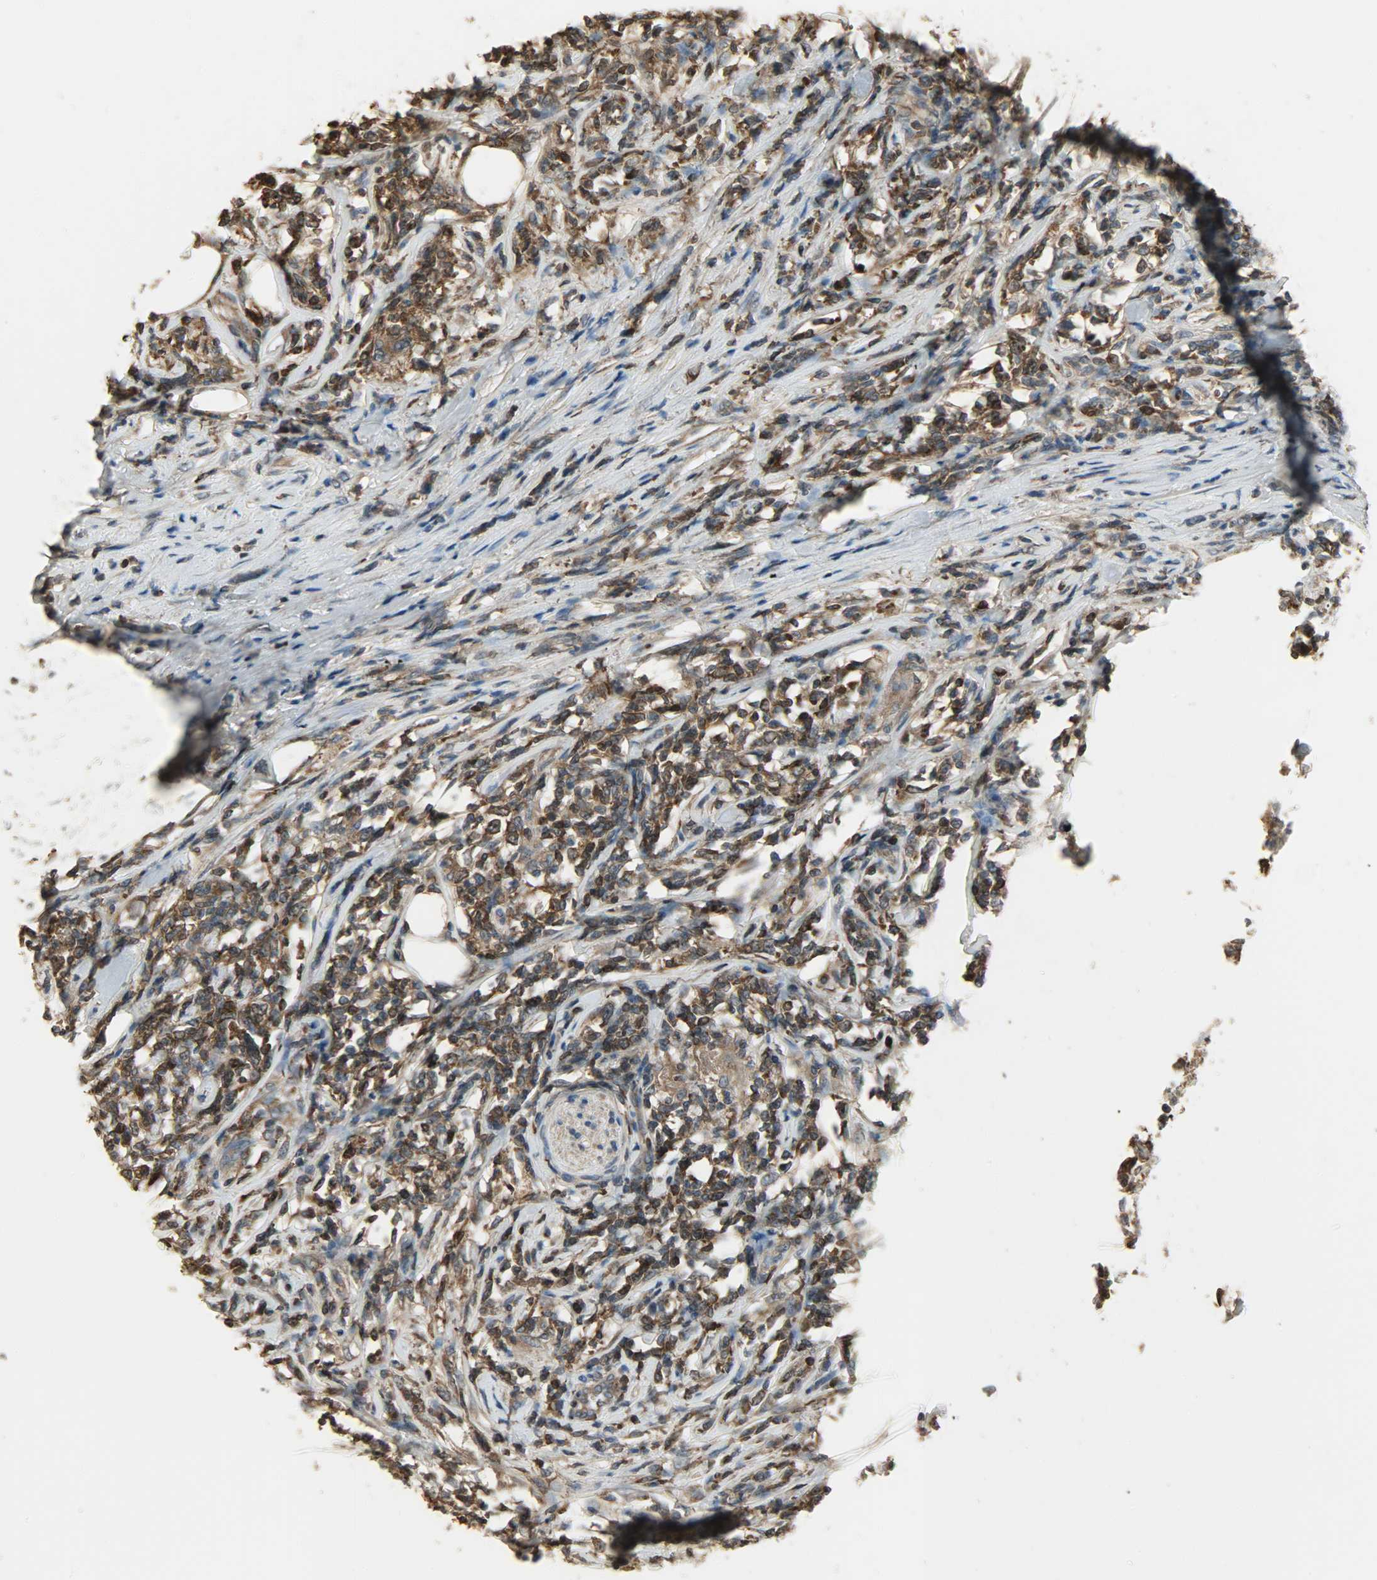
{"staining": {"intensity": "moderate", "quantity": "25%-75%", "location": "cytoplasmic/membranous,nuclear"}, "tissue": "lymphoma", "cell_type": "Tumor cells", "image_type": "cancer", "snomed": [{"axis": "morphology", "description": "Malignant lymphoma, non-Hodgkin's type, High grade"}, {"axis": "topography", "description": "Lymph node"}], "caption": "An immunohistochemistry (IHC) image of neoplastic tissue is shown. Protein staining in brown highlights moderate cytoplasmic/membranous and nuclear positivity in lymphoma within tumor cells.", "gene": "LDHB", "patient": {"sex": "female", "age": 84}}